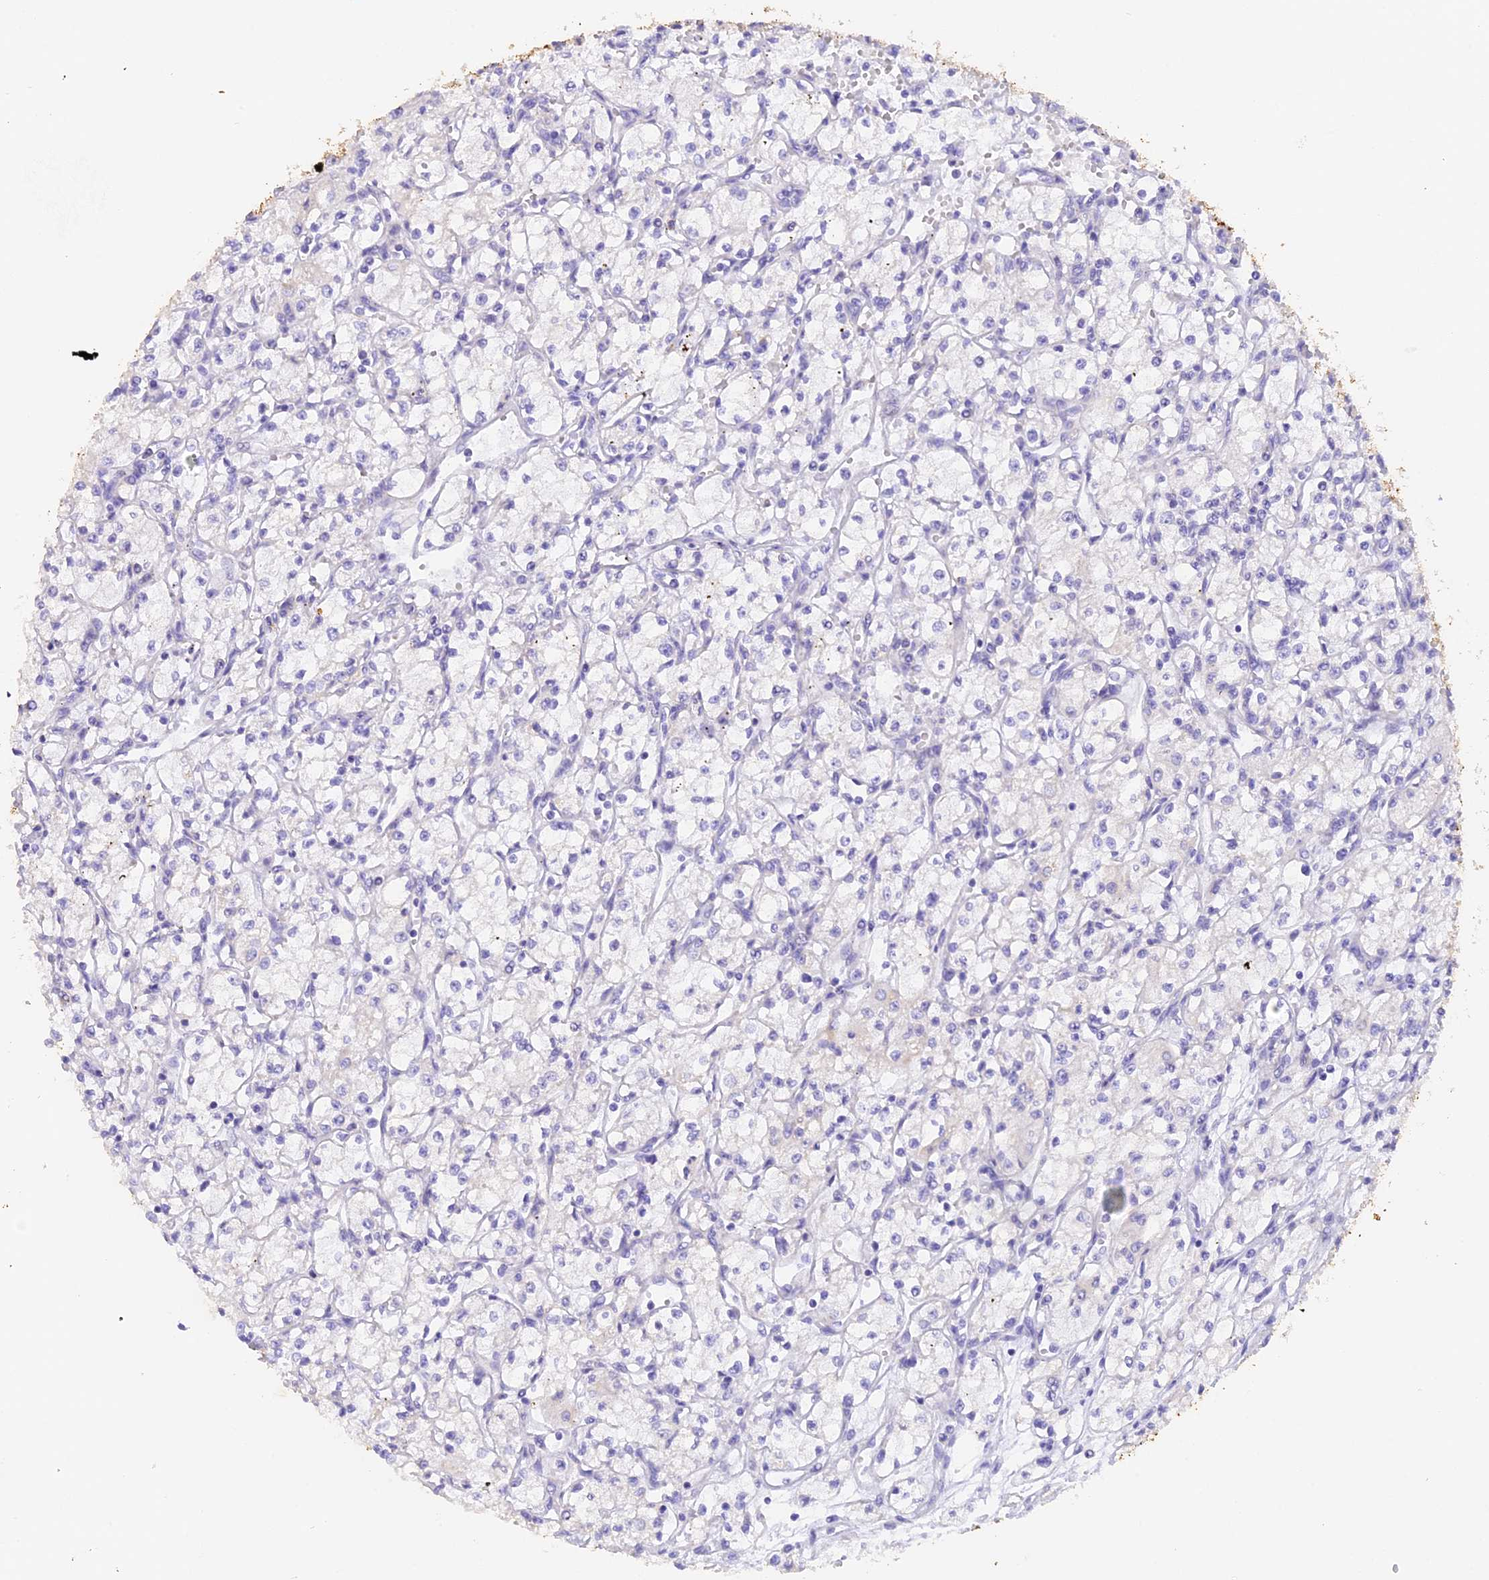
{"staining": {"intensity": "negative", "quantity": "none", "location": "none"}, "tissue": "renal cancer", "cell_type": "Tumor cells", "image_type": "cancer", "snomed": [{"axis": "morphology", "description": "Adenocarcinoma, NOS"}, {"axis": "topography", "description": "Kidney"}], "caption": "Micrograph shows no protein positivity in tumor cells of adenocarcinoma (renal) tissue.", "gene": "PKIA", "patient": {"sex": "male", "age": 59}}